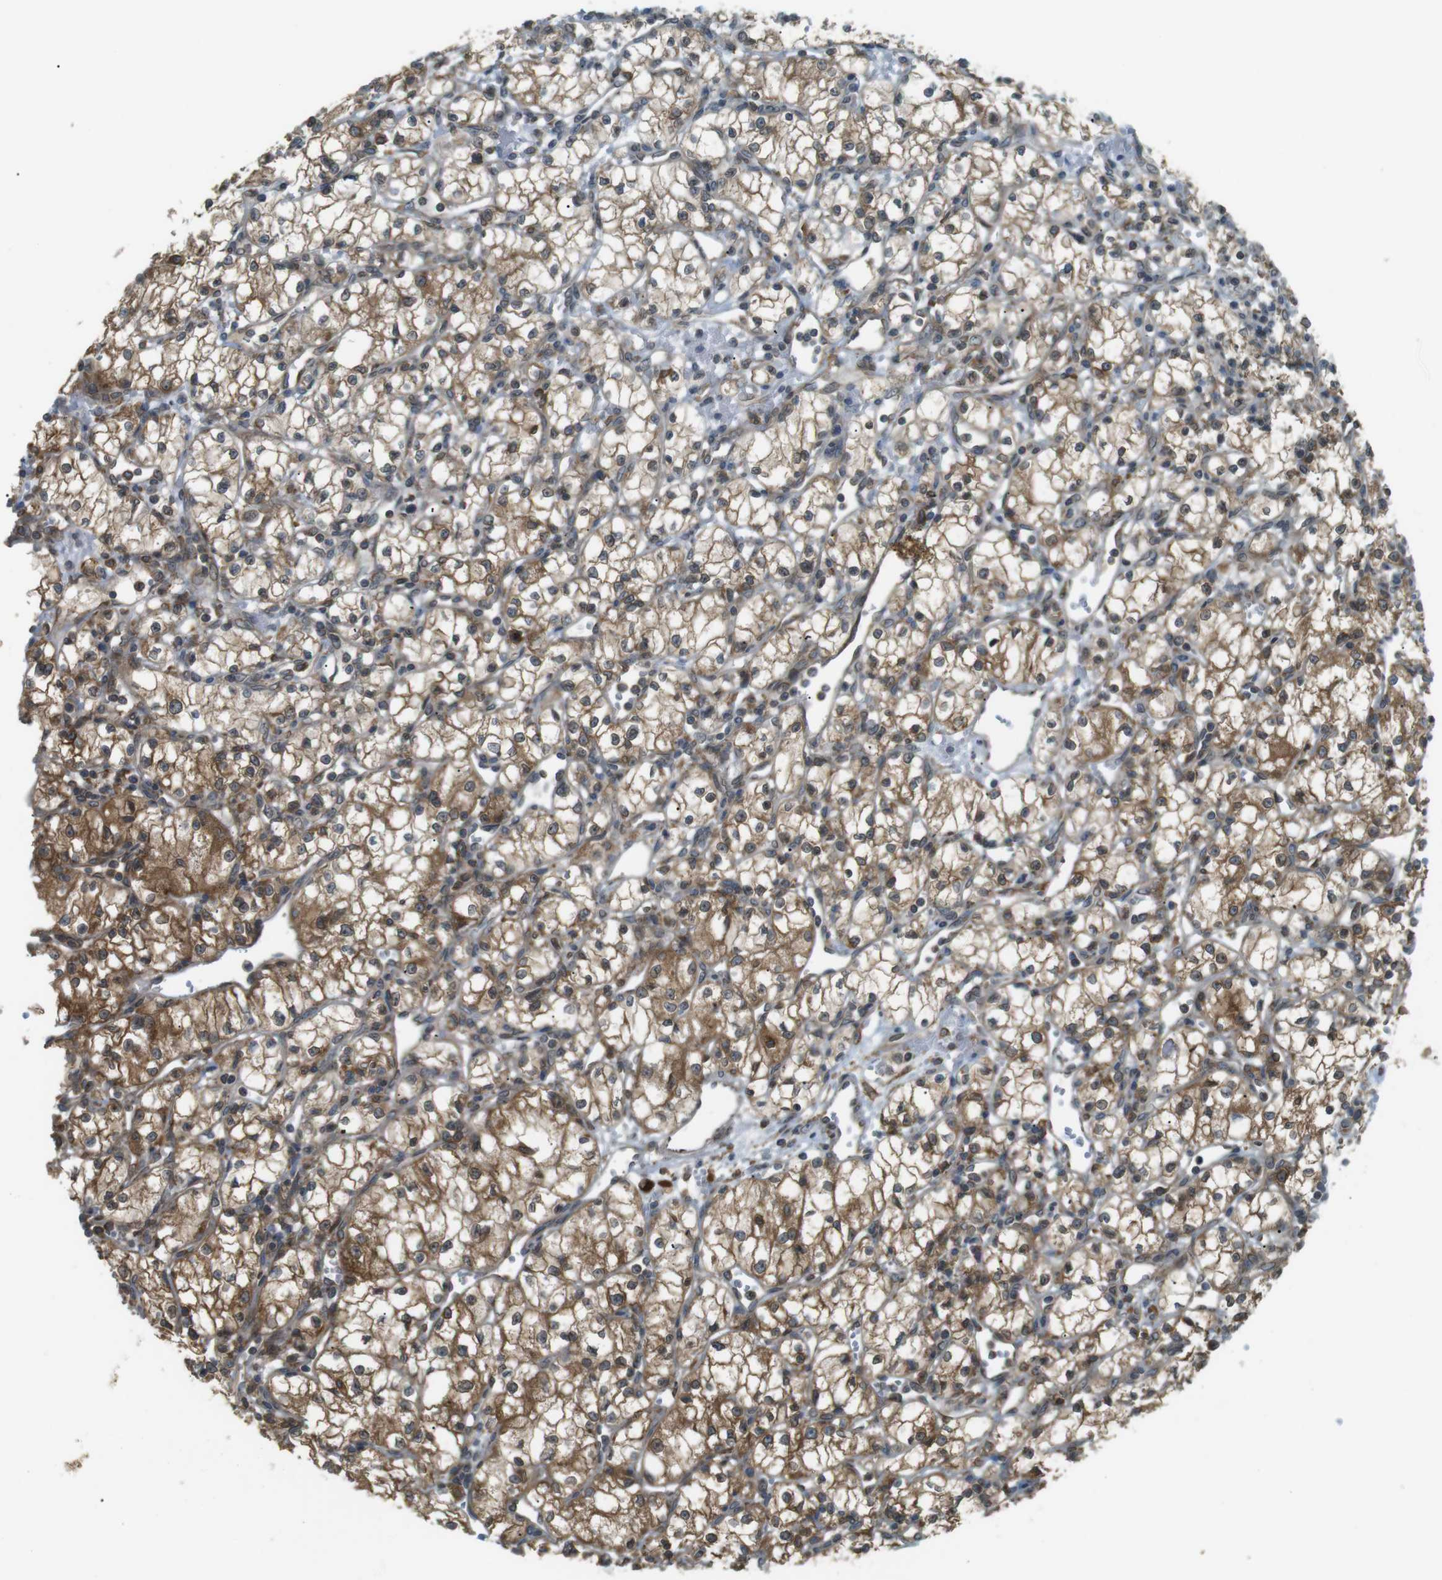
{"staining": {"intensity": "moderate", "quantity": ">75%", "location": "cytoplasmic/membranous"}, "tissue": "renal cancer", "cell_type": "Tumor cells", "image_type": "cancer", "snomed": [{"axis": "morphology", "description": "Normal tissue, NOS"}, {"axis": "morphology", "description": "Adenocarcinoma, NOS"}, {"axis": "topography", "description": "Kidney"}], "caption": "Immunohistochemistry (IHC) (DAB) staining of renal cancer reveals moderate cytoplasmic/membranous protein positivity in approximately >75% of tumor cells.", "gene": "TMED4", "patient": {"sex": "male", "age": 59}}